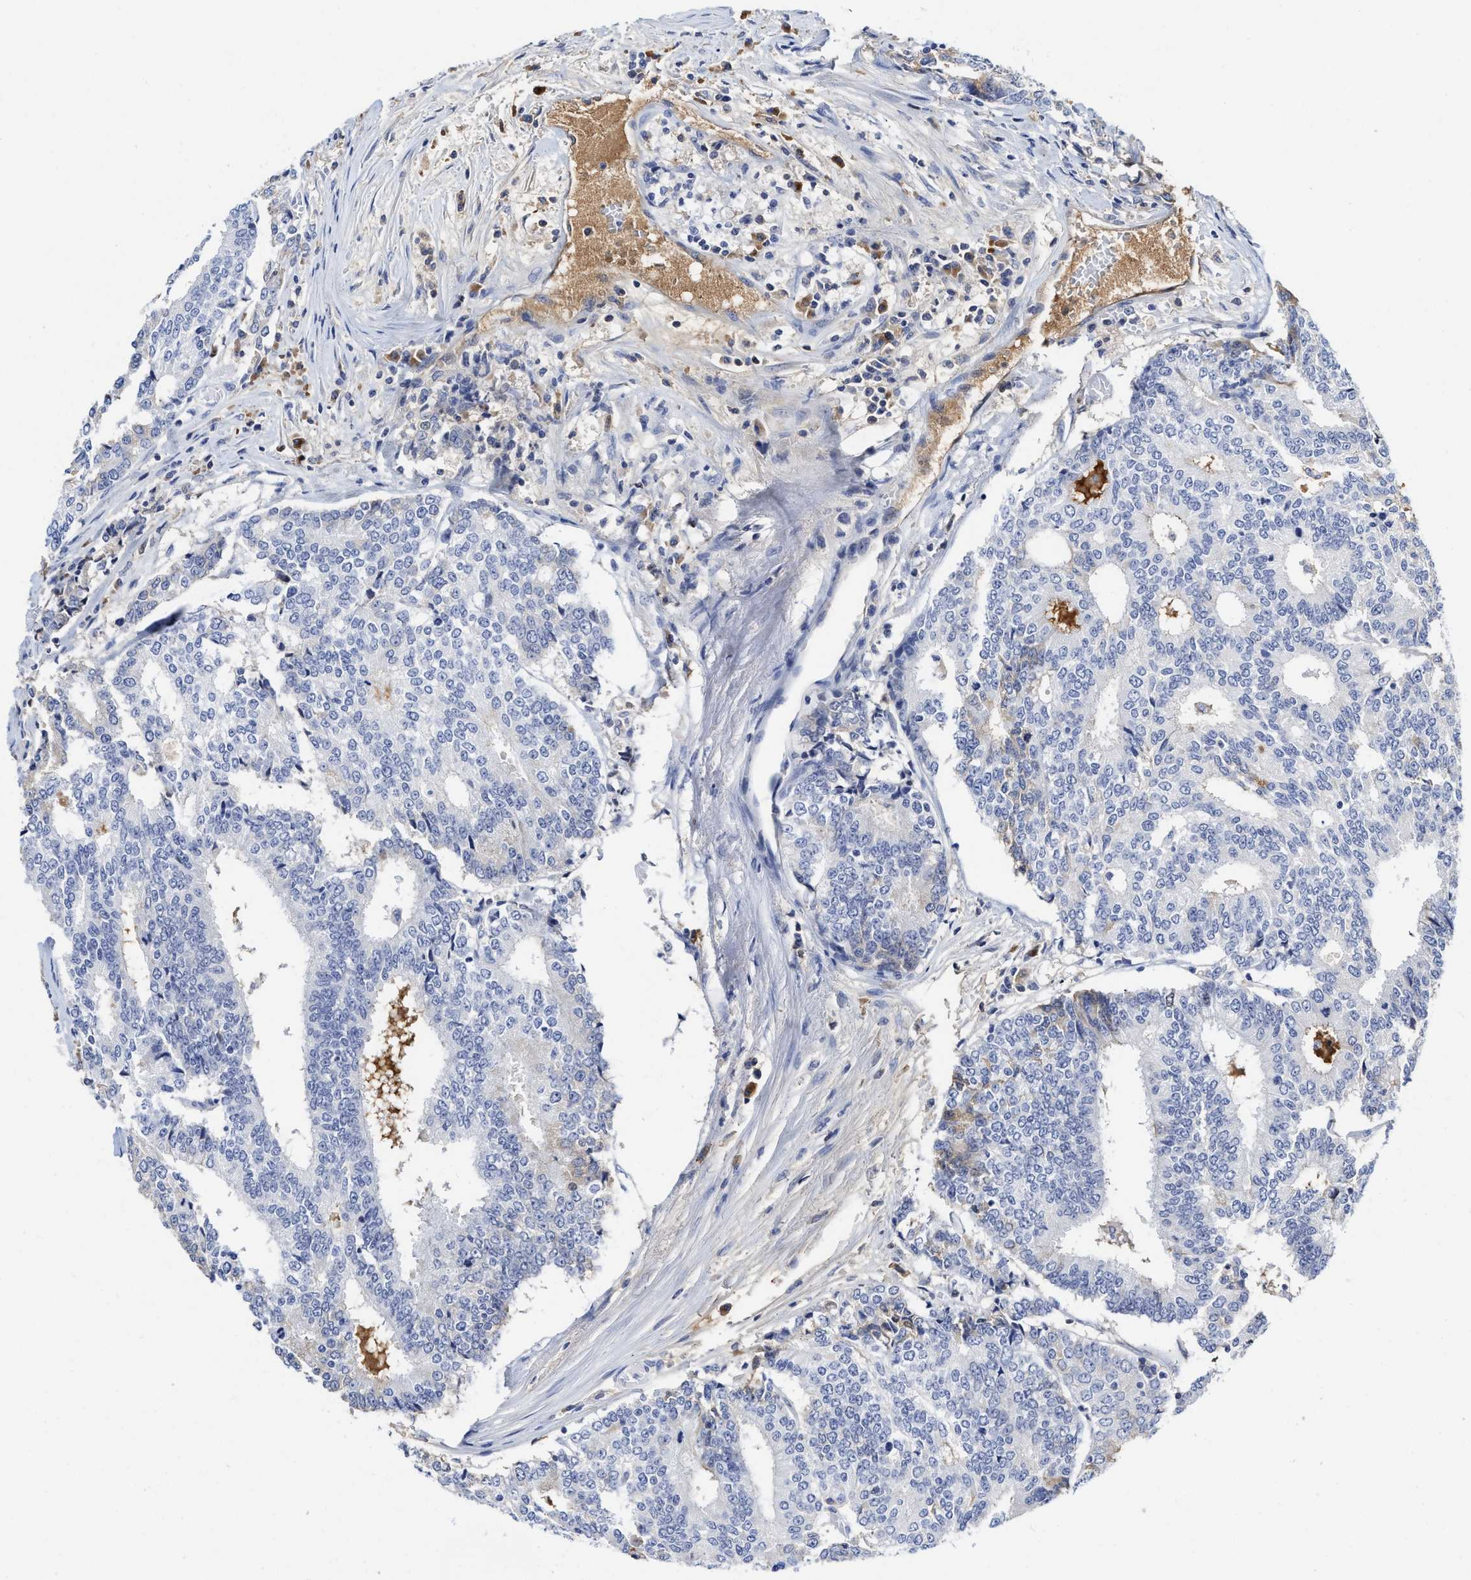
{"staining": {"intensity": "negative", "quantity": "none", "location": "none"}, "tissue": "prostate cancer", "cell_type": "Tumor cells", "image_type": "cancer", "snomed": [{"axis": "morphology", "description": "Normal tissue, NOS"}, {"axis": "morphology", "description": "Adenocarcinoma, High grade"}, {"axis": "topography", "description": "Prostate"}, {"axis": "topography", "description": "Seminal veicle"}], "caption": "Tumor cells are negative for brown protein staining in prostate cancer.", "gene": "C2", "patient": {"sex": "male", "age": 55}}